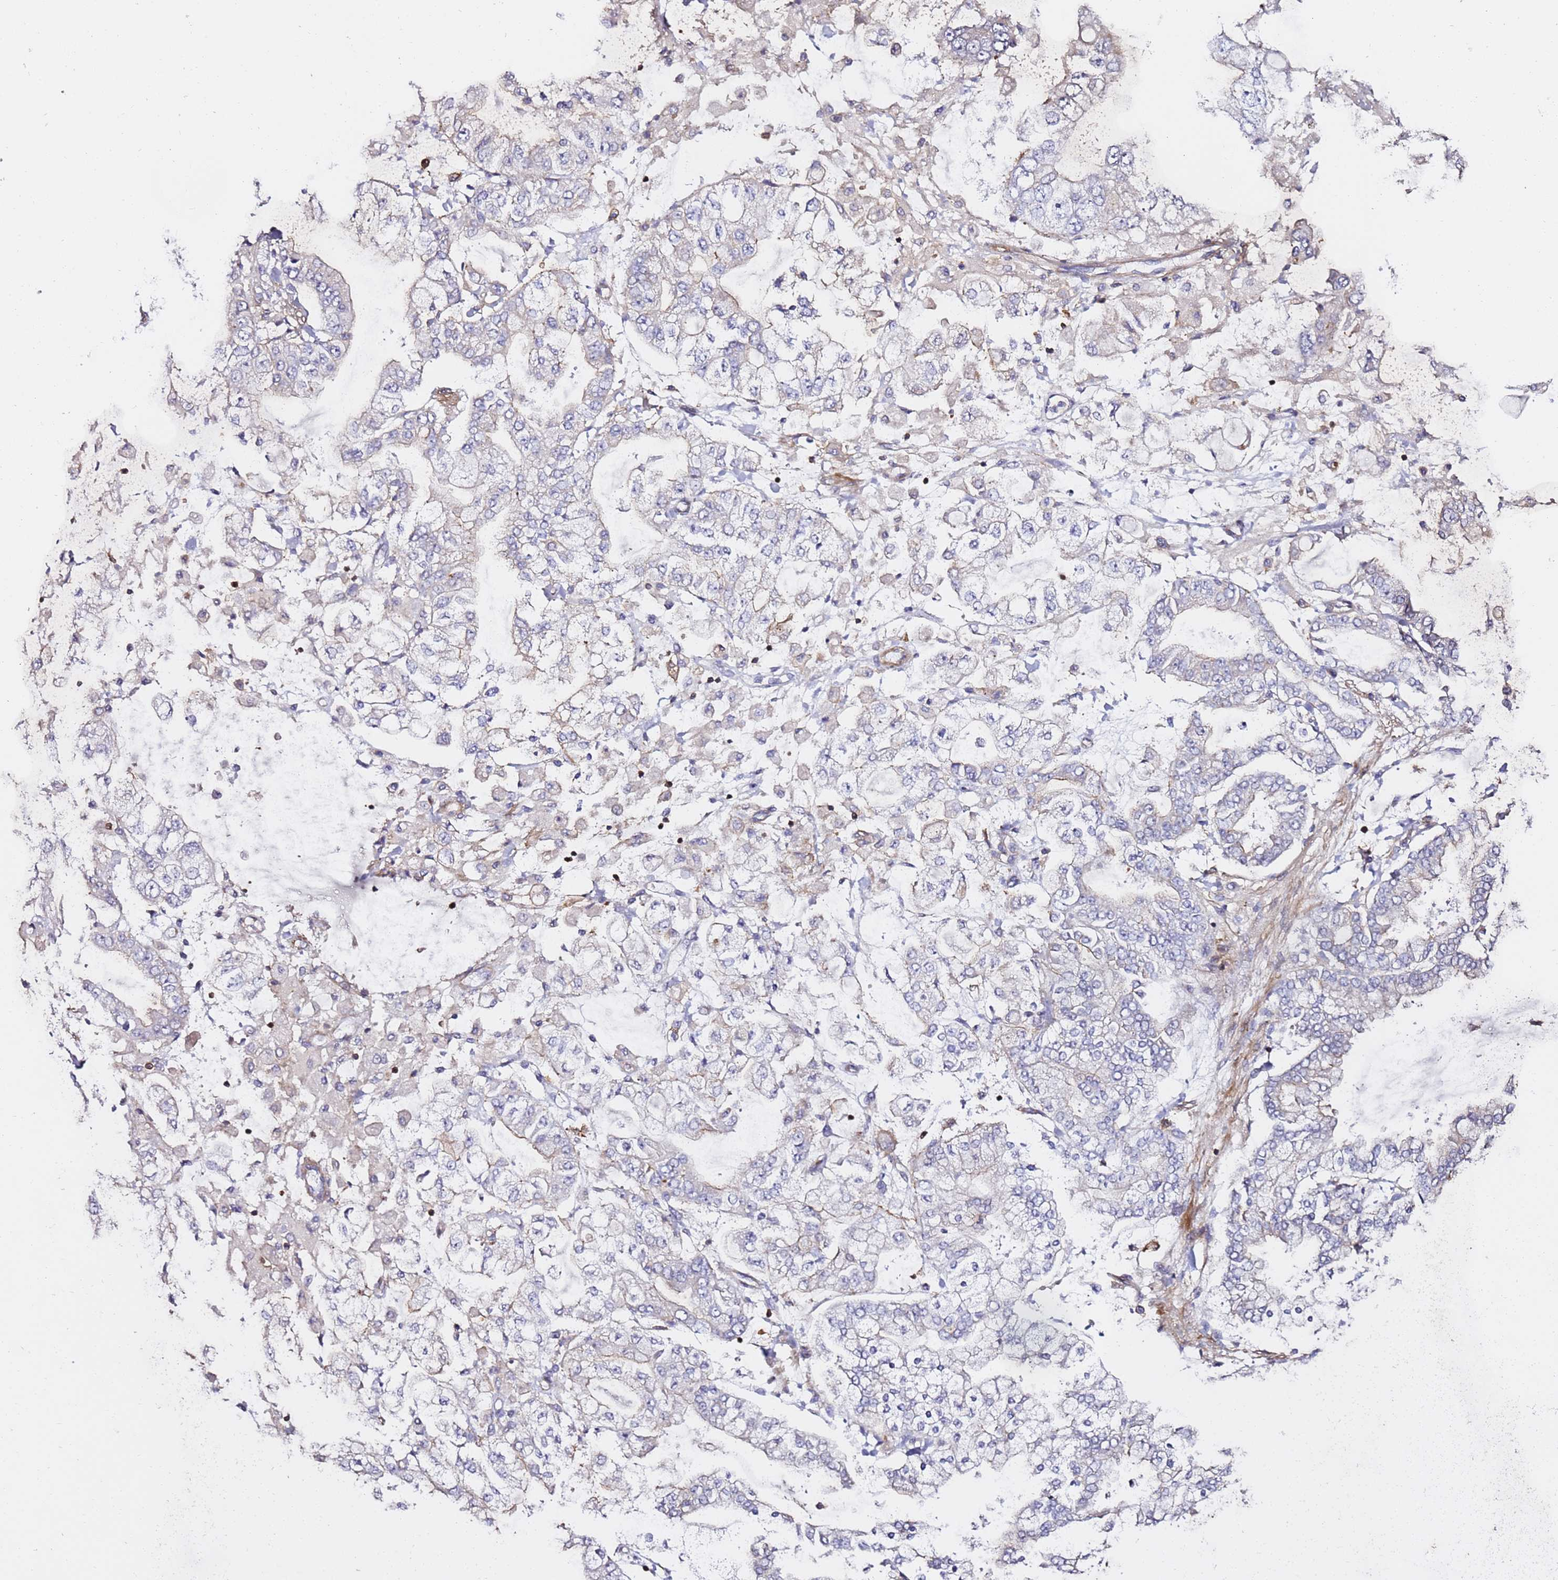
{"staining": {"intensity": "negative", "quantity": "none", "location": "none"}, "tissue": "stomach cancer", "cell_type": "Tumor cells", "image_type": "cancer", "snomed": [{"axis": "morphology", "description": "Normal tissue, NOS"}, {"axis": "morphology", "description": "Adenocarcinoma, NOS"}, {"axis": "topography", "description": "Stomach, upper"}, {"axis": "topography", "description": "Stomach"}], "caption": "Tumor cells show no significant protein positivity in stomach cancer. (DAB (3,3'-diaminobenzidine) immunohistochemistry, high magnification).", "gene": "ZFP36L2", "patient": {"sex": "male", "age": 76}}